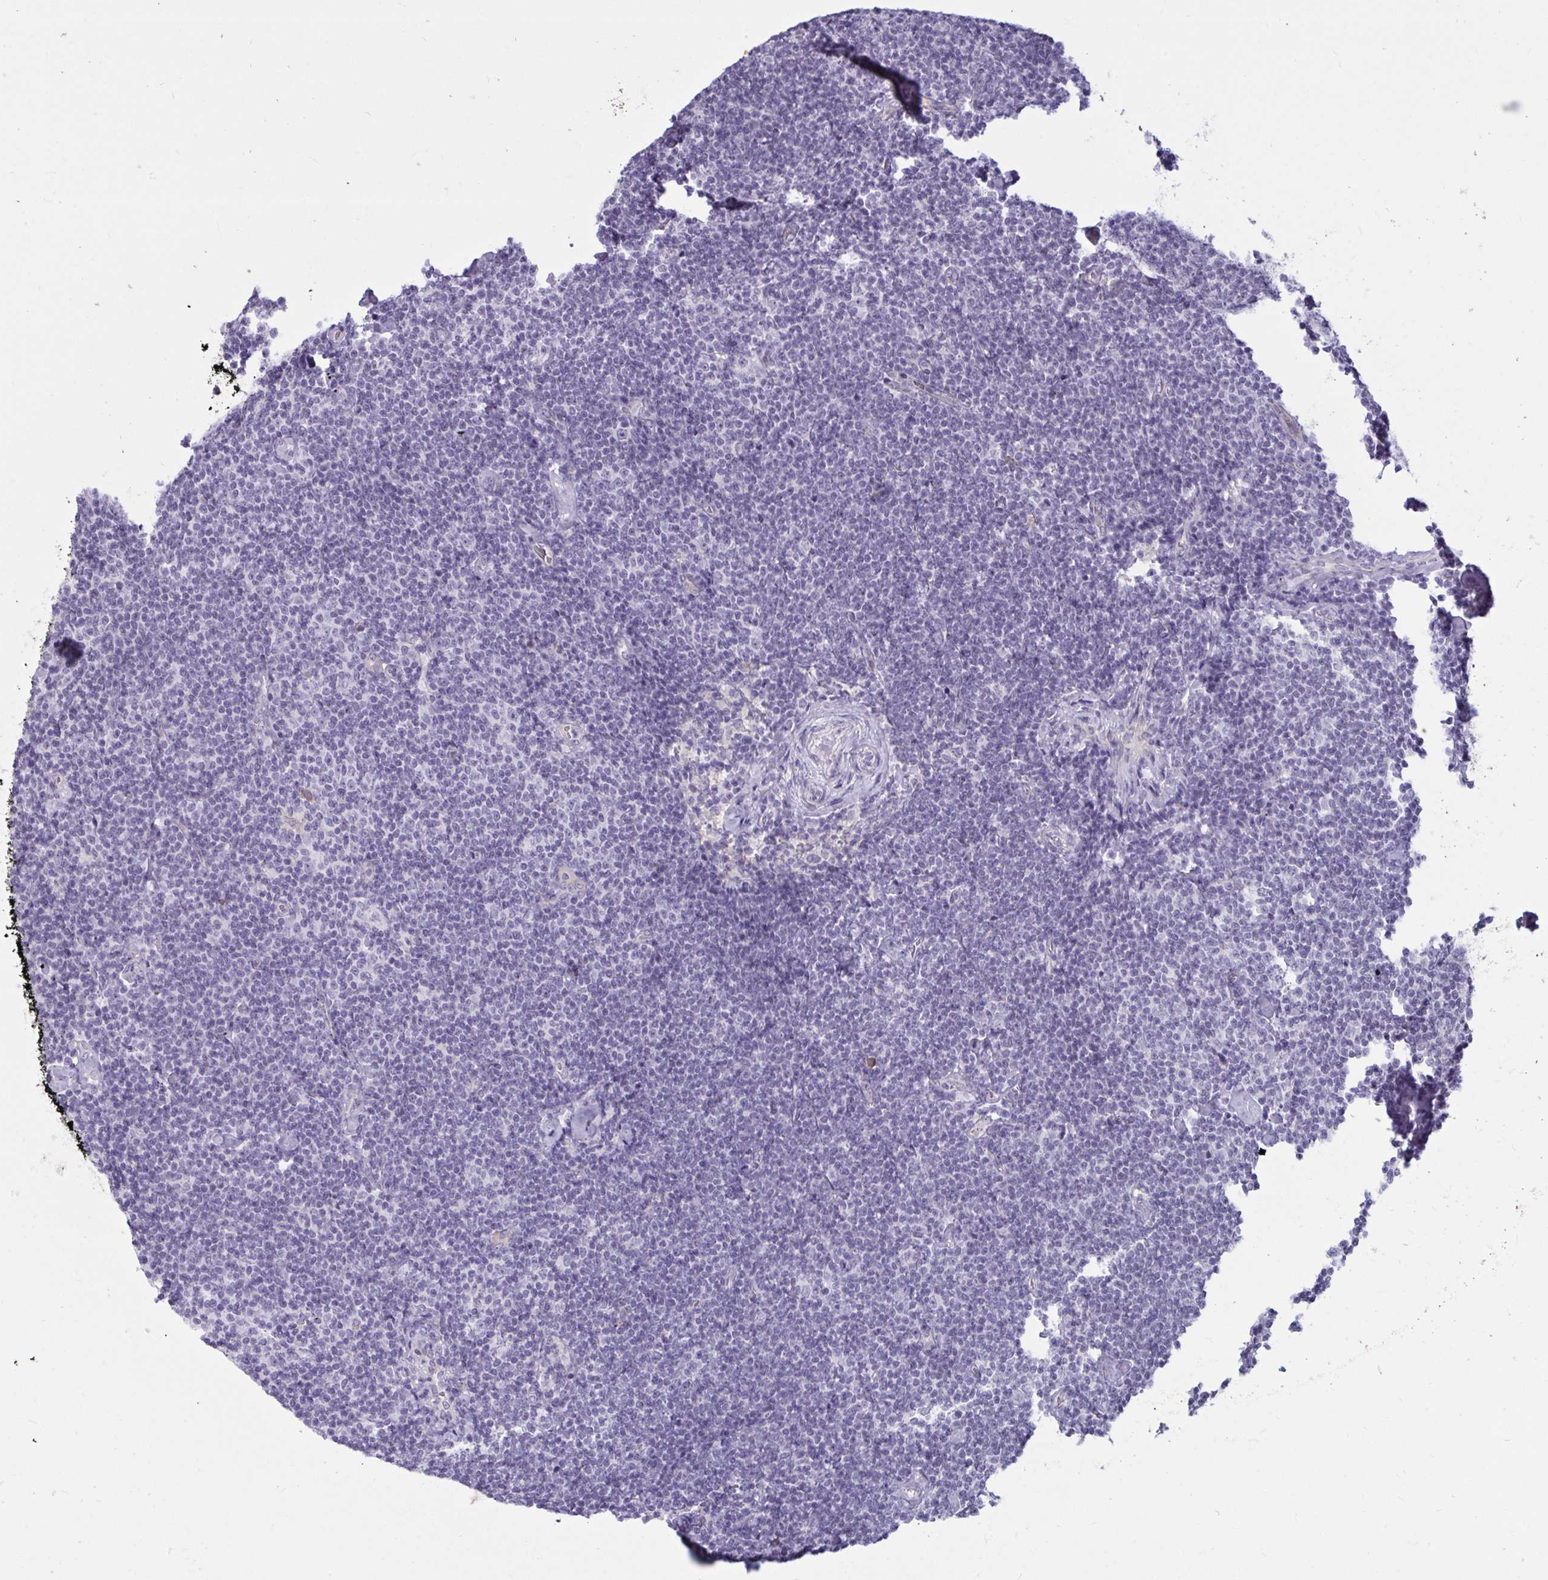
{"staining": {"intensity": "negative", "quantity": "none", "location": "none"}, "tissue": "lymphoma", "cell_type": "Tumor cells", "image_type": "cancer", "snomed": [{"axis": "morphology", "description": "Malignant lymphoma, non-Hodgkin's type, Low grade"}, {"axis": "topography", "description": "Lymph node"}], "caption": "Malignant lymphoma, non-Hodgkin's type (low-grade) stained for a protein using immunohistochemistry (IHC) displays no positivity tumor cells.", "gene": "TBC1D4", "patient": {"sex": "male", "age": 81}}